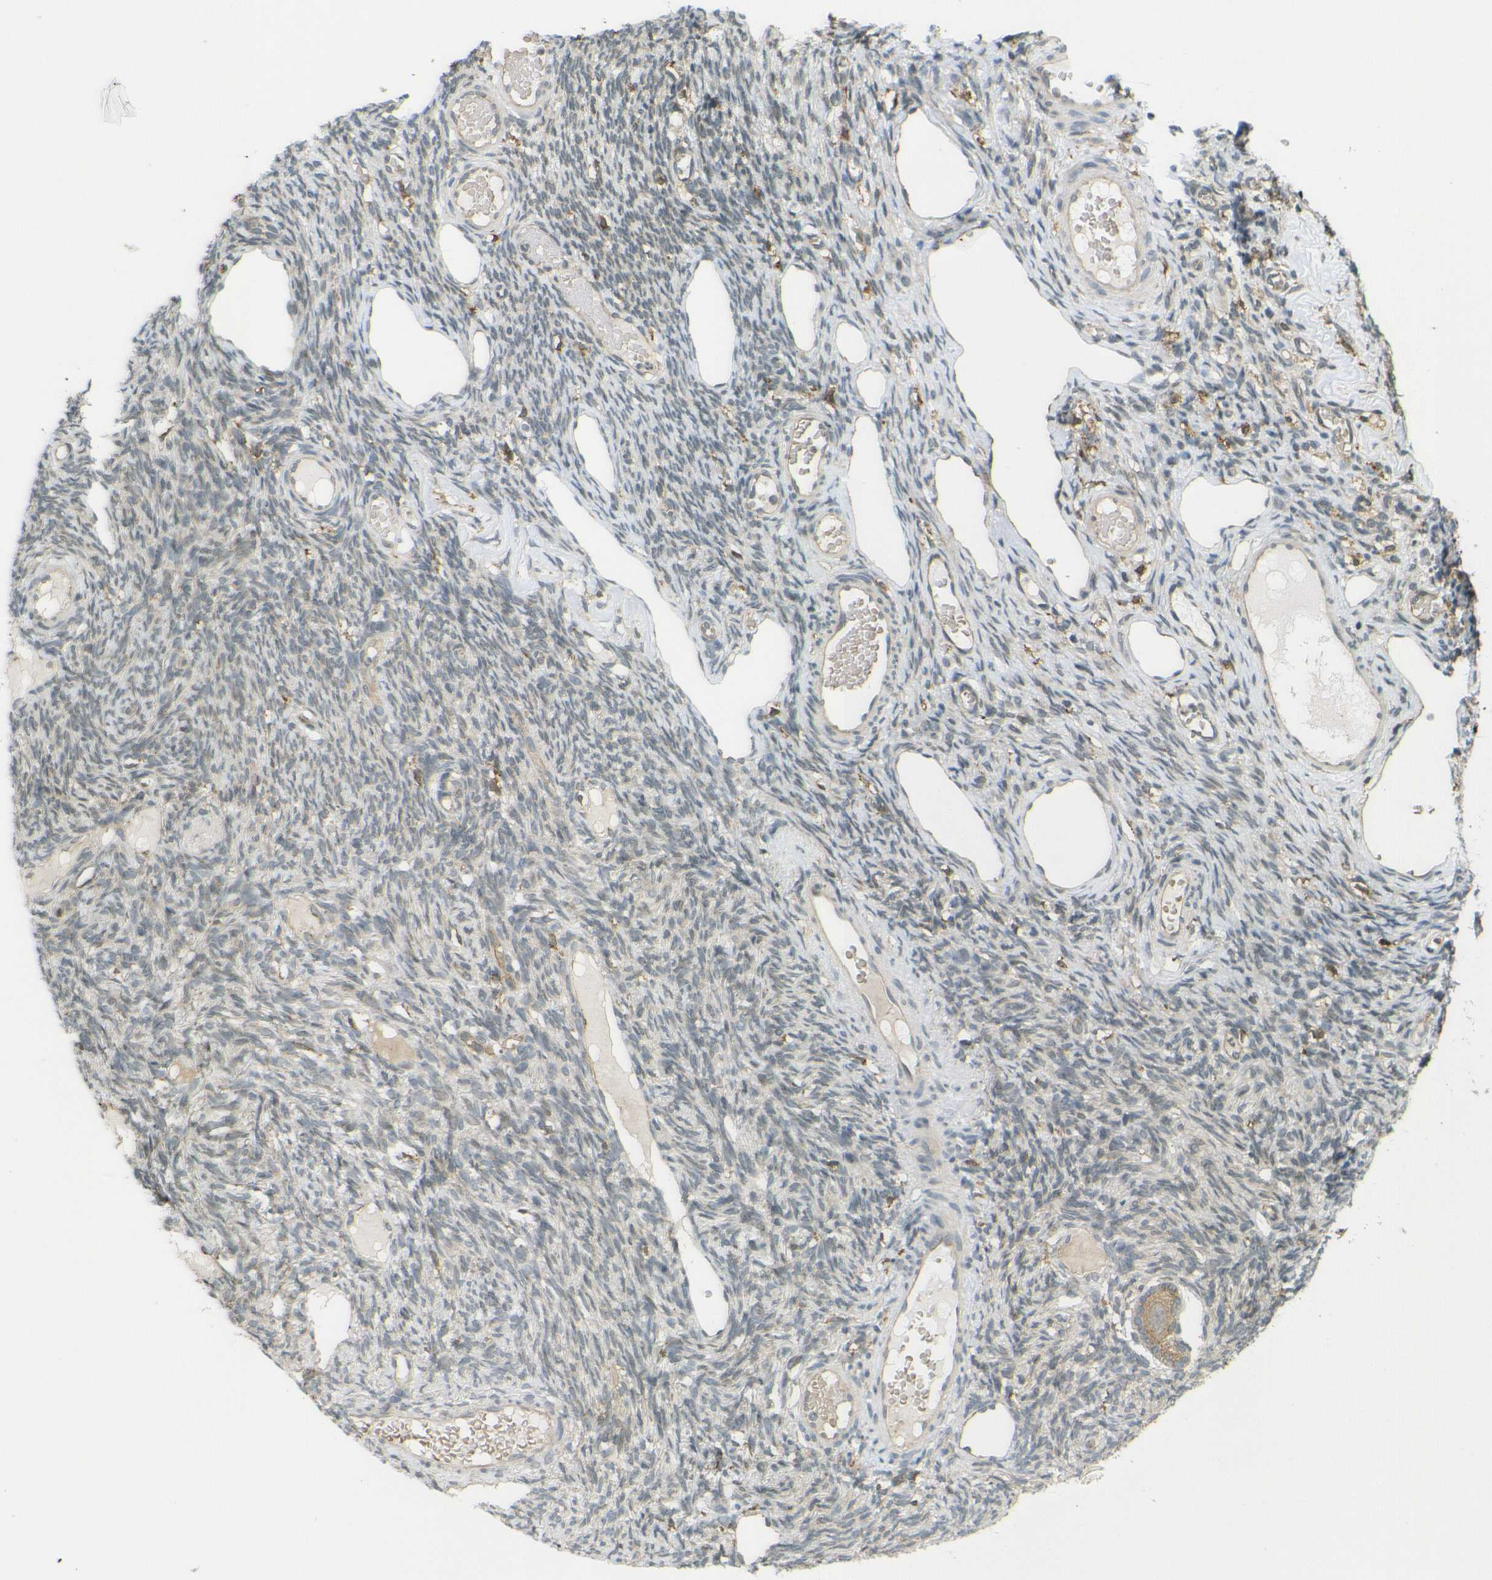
{"staining": {"intensity": "moderate", "quantity": ">75%", "location": "cytoplasmic/membranous"}, "tissue": "ovary", "cell_type": "Follicle cells", "image_type": "normal", "snomed": [{"axis": "morphology", "description": "Normal tissue, NOS"}, {"axis": "topography", "description": "Ovary"}], "caption": "Immunohistochemistry micrograph of normal human ovary stained for a protein (brown), which displays medium levels of moderate cytoplasmic/membranous staining in about >75% of follicle cells.", "gene": "DAB2", "patient": {"sex": "female", "age": 33}}